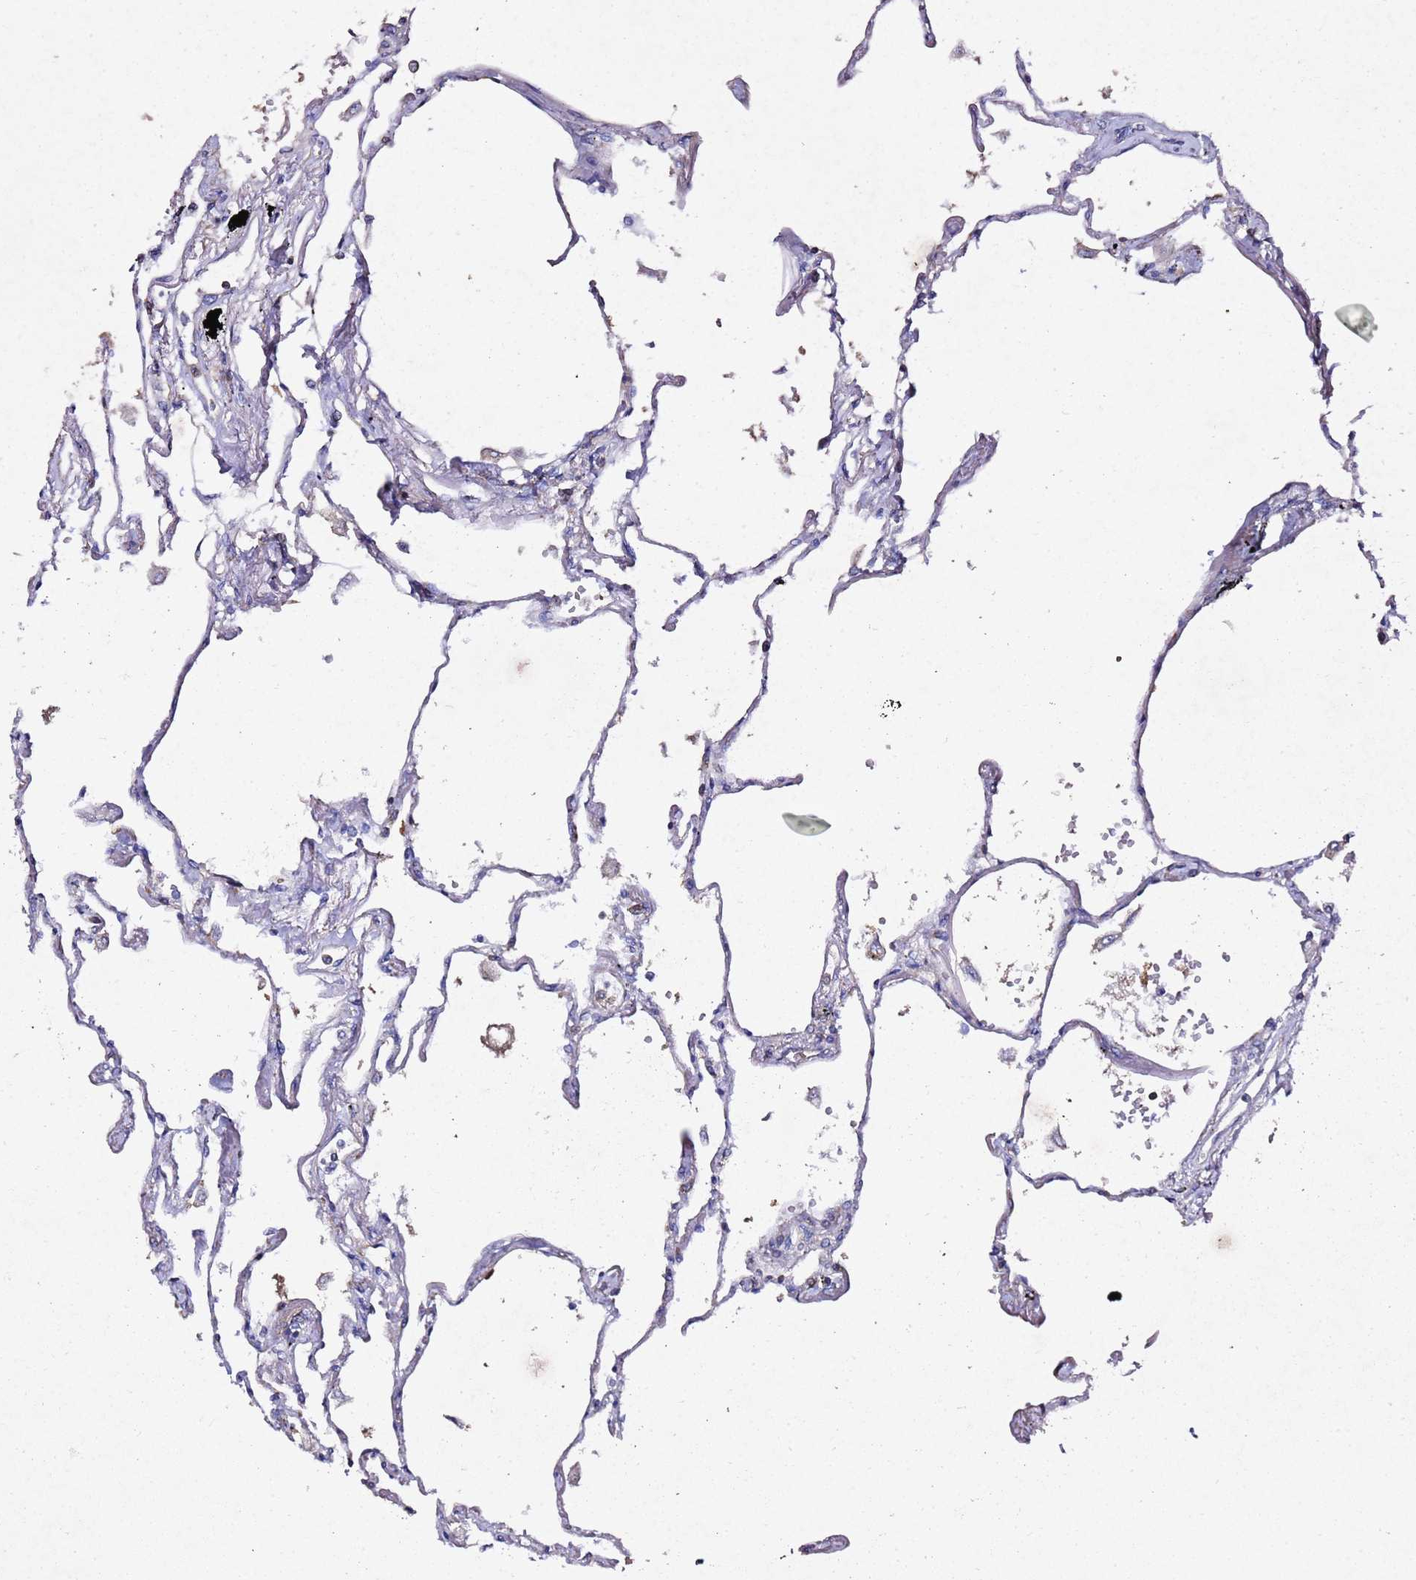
{"staining": {"intensity": "strong", "quantity": "25%-75%", "location": "cytoplasmic/membranous"}, "tissue": "lung", "cell_type": "Alveolar cells", "image_type": "normal", "snomed": [{"axis": "morphology", "description": "Normal tissue, NOS"}, {"axis": "topography", "description": "Lung"}], "caption": "Alveolar cells demonstrate high levels of strong cytoplasmic/membranous expression in about 25%-75% of cells in benign lung.", "gene": "TPST1", "patient": {"sex": "female", "age": 67}}